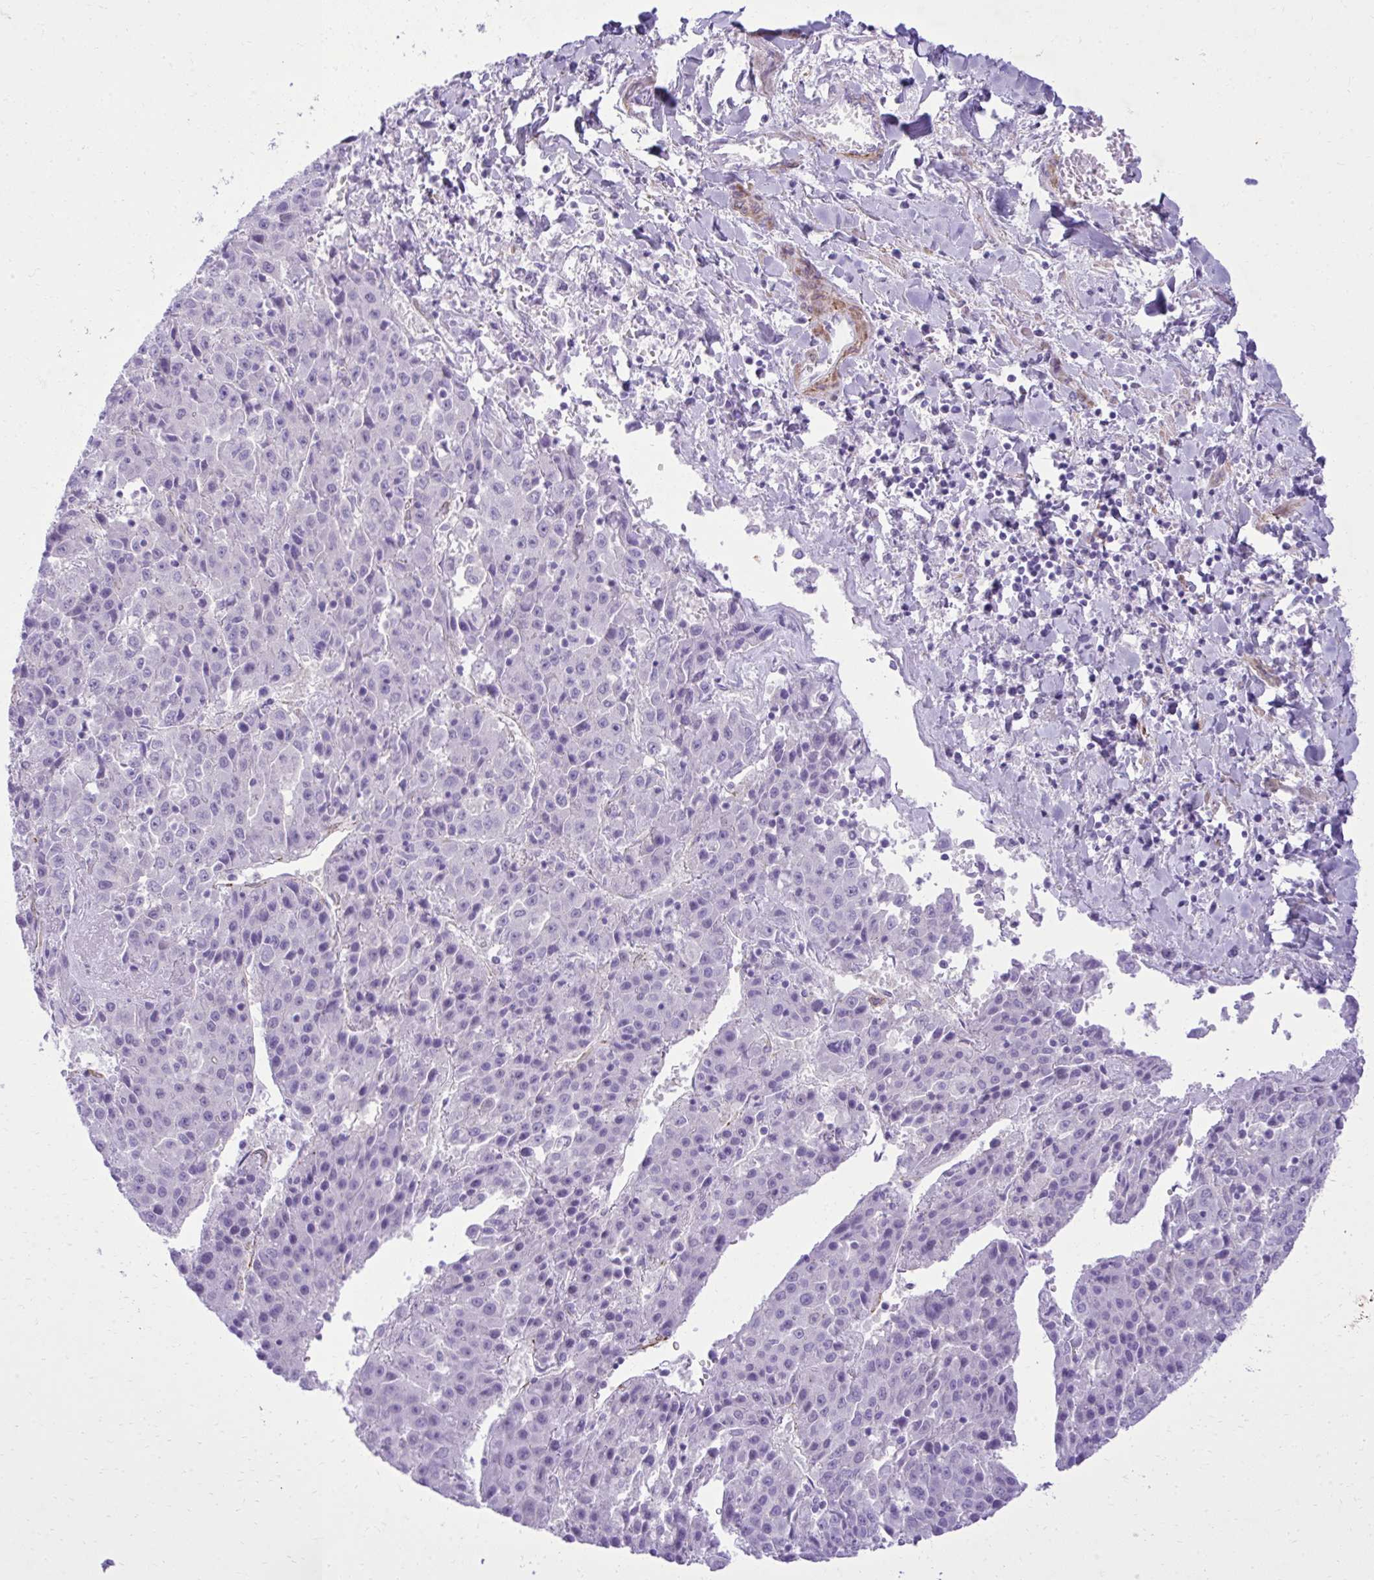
{"staining": {"intensity": "negative", "quantity": "none", "location": "none"}, "tissue": "liver cancer", "cell_type": "Tumor cells", "image_type": "cancer", "snomed": [{"axis": "morphology", "description": "Carcinoma, Hepatocellular, NOS"}, {"axis": "topography", "description": "Liver"}], "caption": "This is an immunohistochemistry (IHC) micrograph of liver cancer. There is no expression in tumor cells.", "gene": "PITPNM3", "patient": {"sex": "female", "age": 53}}